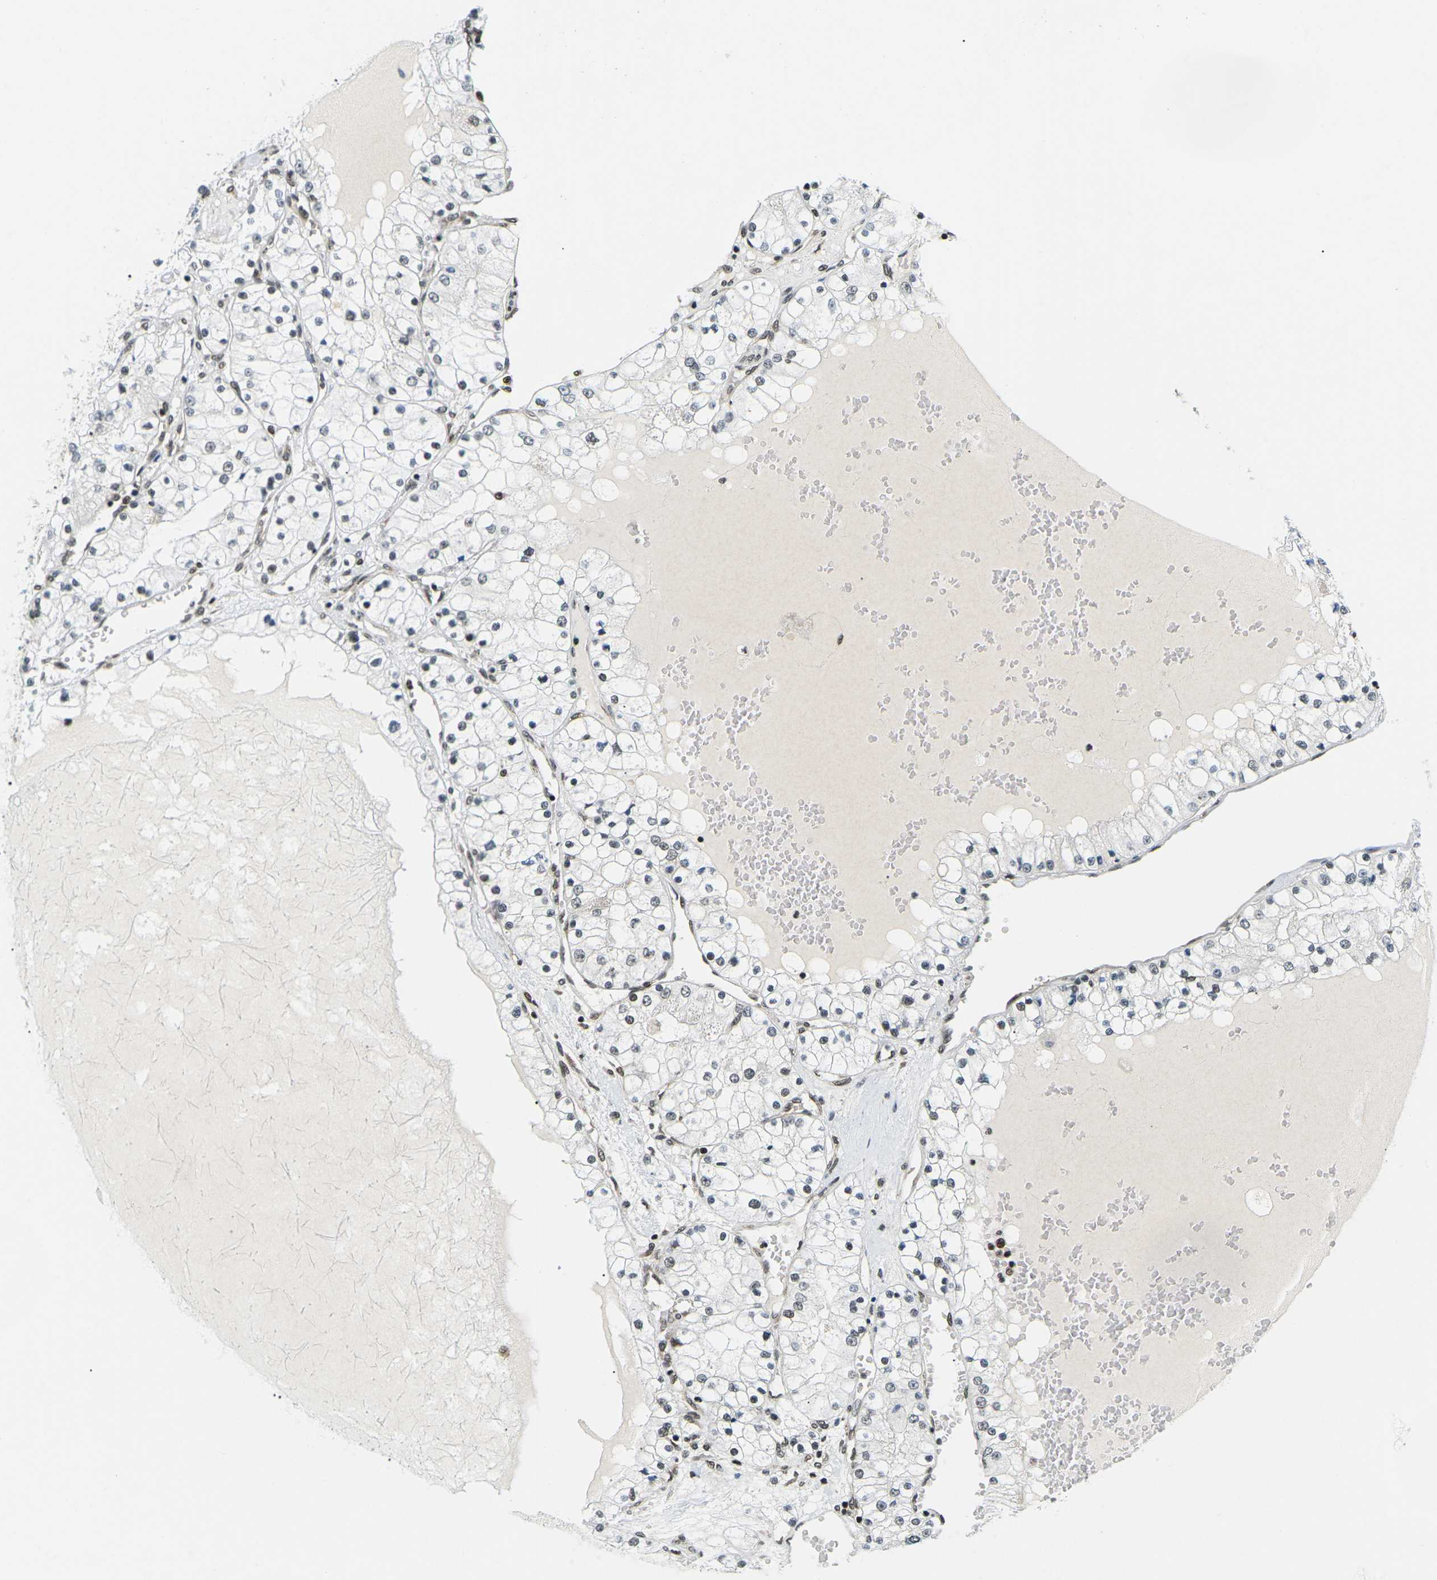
{"staining": {"intensity": "moderate", "quantity": "<25%", "location": "nuclear"}, "tissue": "renal cancer", "cell_type": "Tumor cells", "image_type": "cancer", "snomed": [{"axis": "morphology", "description": "Adenocarcinoma, NOS"}, {"axis": "topography", "description": "Kidney"}], "caption": "Protein positivity by IHC shows moderate nuclear staining in approximately <25% of tumor cells in renal cancer.", "gene": "CELF1", "patient": {"sex": "male", "age": 68}}